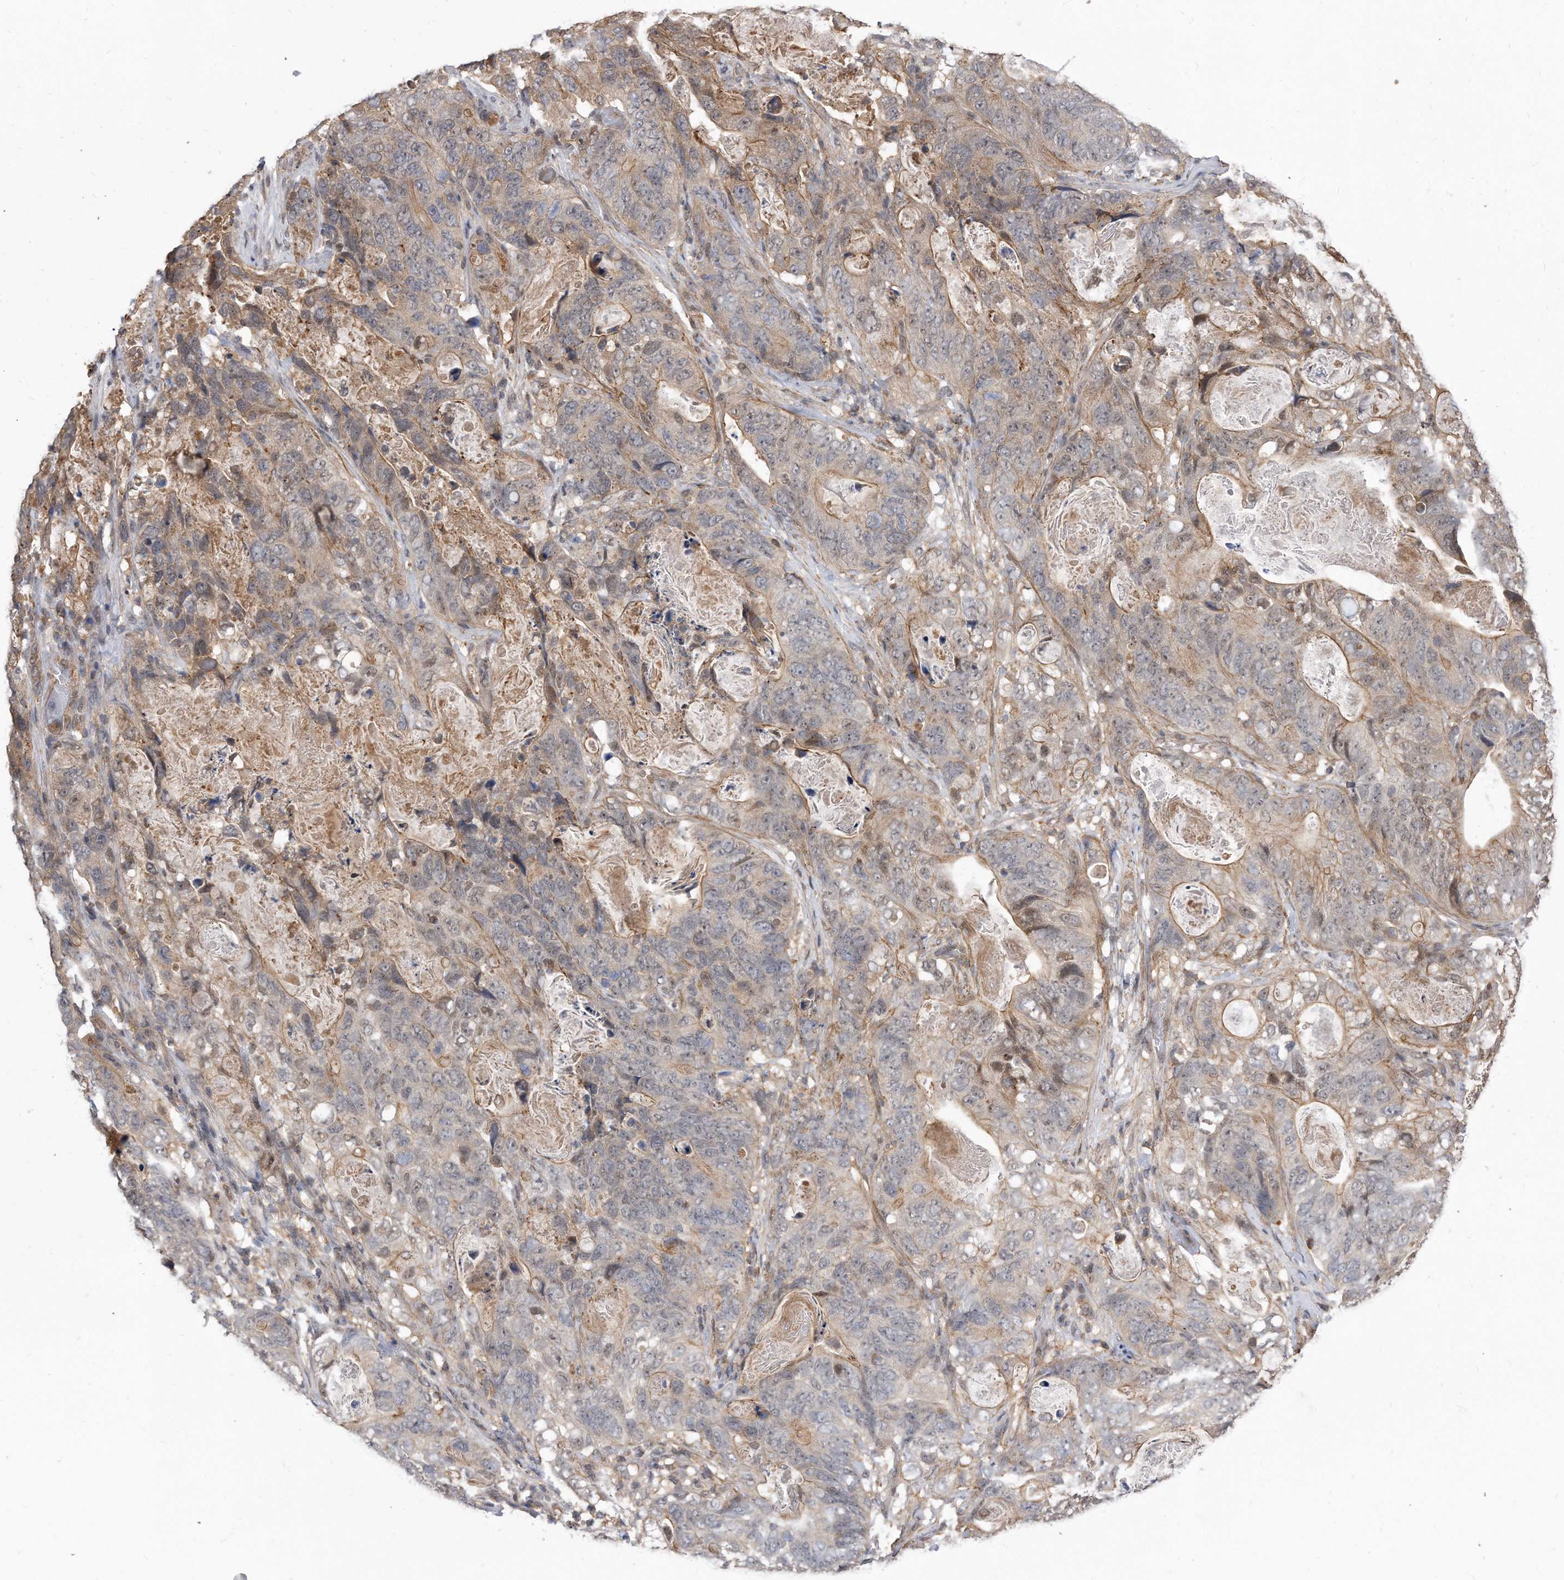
{"staining": {"intensity": "weak", "quantity": "25%-75%", "location": "cytoplasmic/membranous"}, "tissue": "stomach cancer", "cell_type": "Tumor cells", "image_type": "cancer", "snomed": [{"axis": "morphology", "description": "Normal tissue, NOS"}, {"axis": "morphology", "description": "Adenocarcinoma, NOS"}, {"axis": "topography", "description": "Stomach"}], "caption": "Immunohistochemistry photomicrograph of adenocarcinoma (stomach) stained for a protein (brown), which displays low levels of weak cytoplasmic/membranous staining in about 25%-75% of tumor cells.", "gene": "TCP1", "patient": {"sex": "female", "age": 89}}